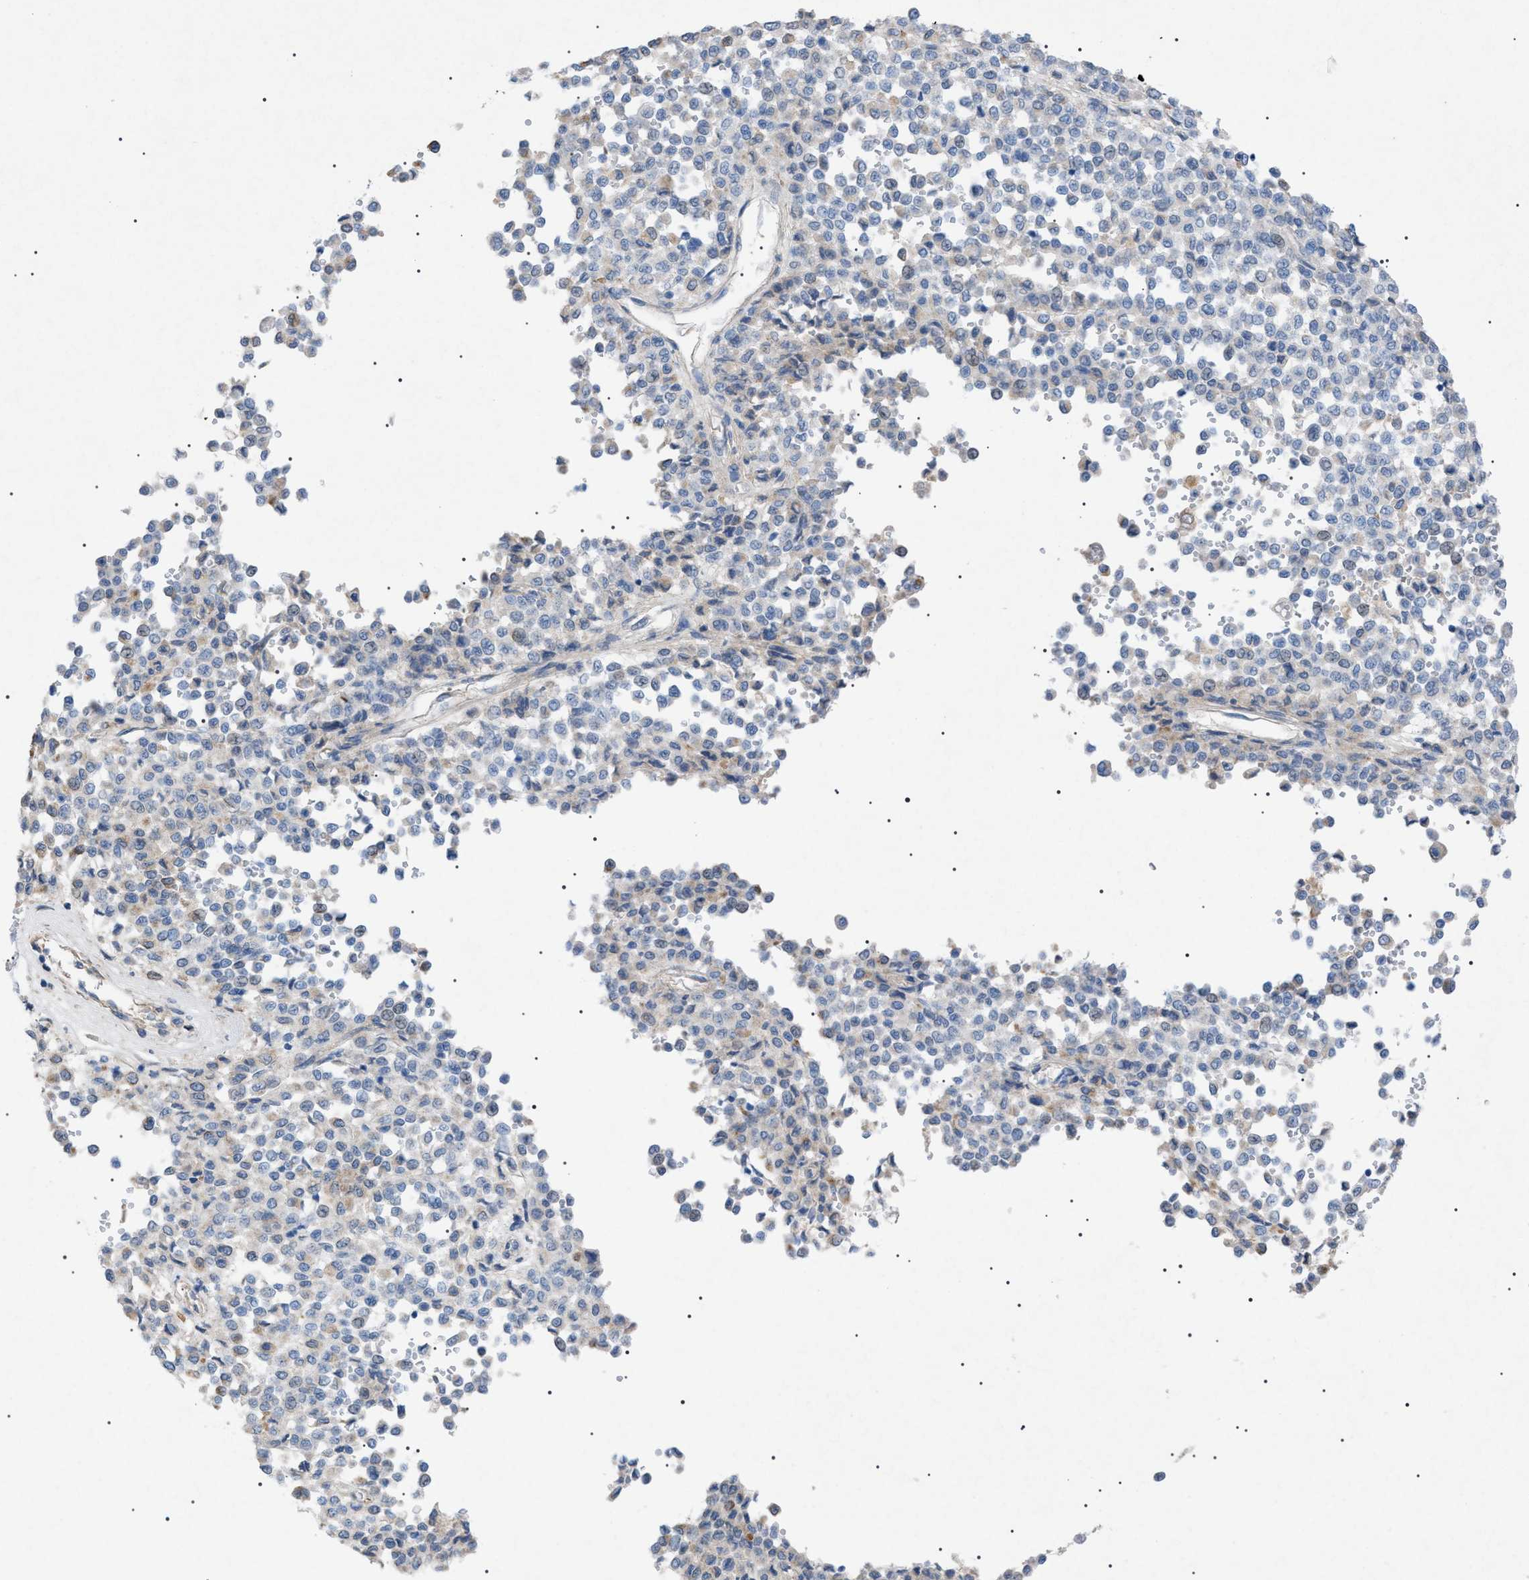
{"staining": {"intensity": "negative", "quantity": "none", "location": "none"}, "tissue": "melanoma", "cell_type": "Tumor cells", "image_type": "cancer", "snomed": [{"axis": "morphology", "description": "Malignant melanoma, Metastatic site"}, {"axis": "topography", "description": "Pancreas"}], "caption": "Photomicrograph shows no significant protein staining in tumor cells of melanoma.", "gene": "ADAMTS1", "patient": {"sex": "female", "age": 30}}